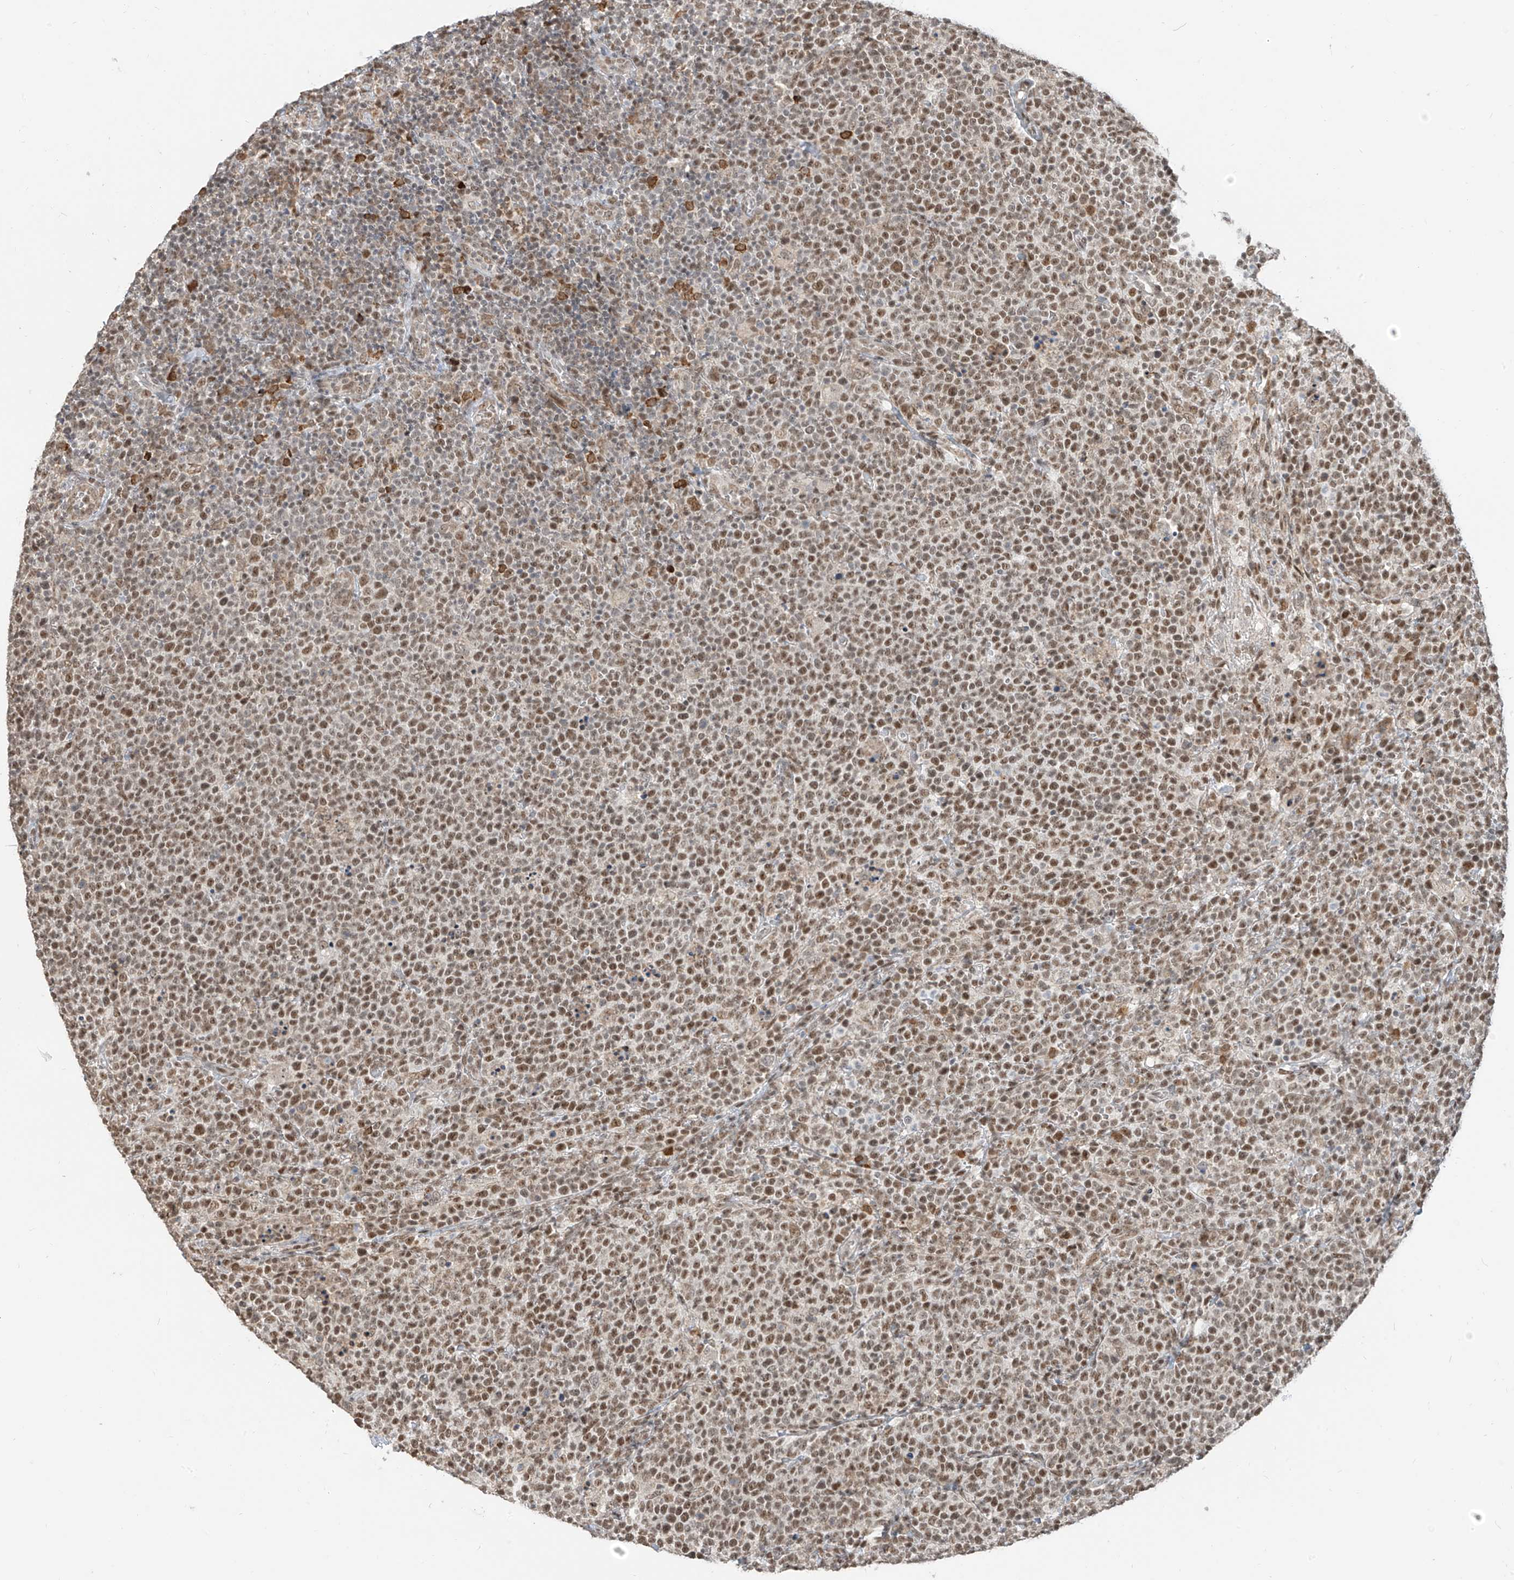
{"staining": {"intensity": "moderate", "quantity": ">75%", "location": "nuclear"}, "tissue": "lymphoma", "cell_type": "Tumor cells", "image_type": "cancer", "snomed": [{"axis": "morphology", "description": "Malignant lymphoma, non-Hodgkin's type, High grade"}, {"axis": "topography", "description": "Lymph node"}], "caption": "A brown stain highlights moderate nuclear positivity of a protein in lymphoma tumor cells. The protein is shown in brown color, while the nuclei are stained blue.", "gene": "ZMYM2", "patient": {"sex": "male", "age": 61}}